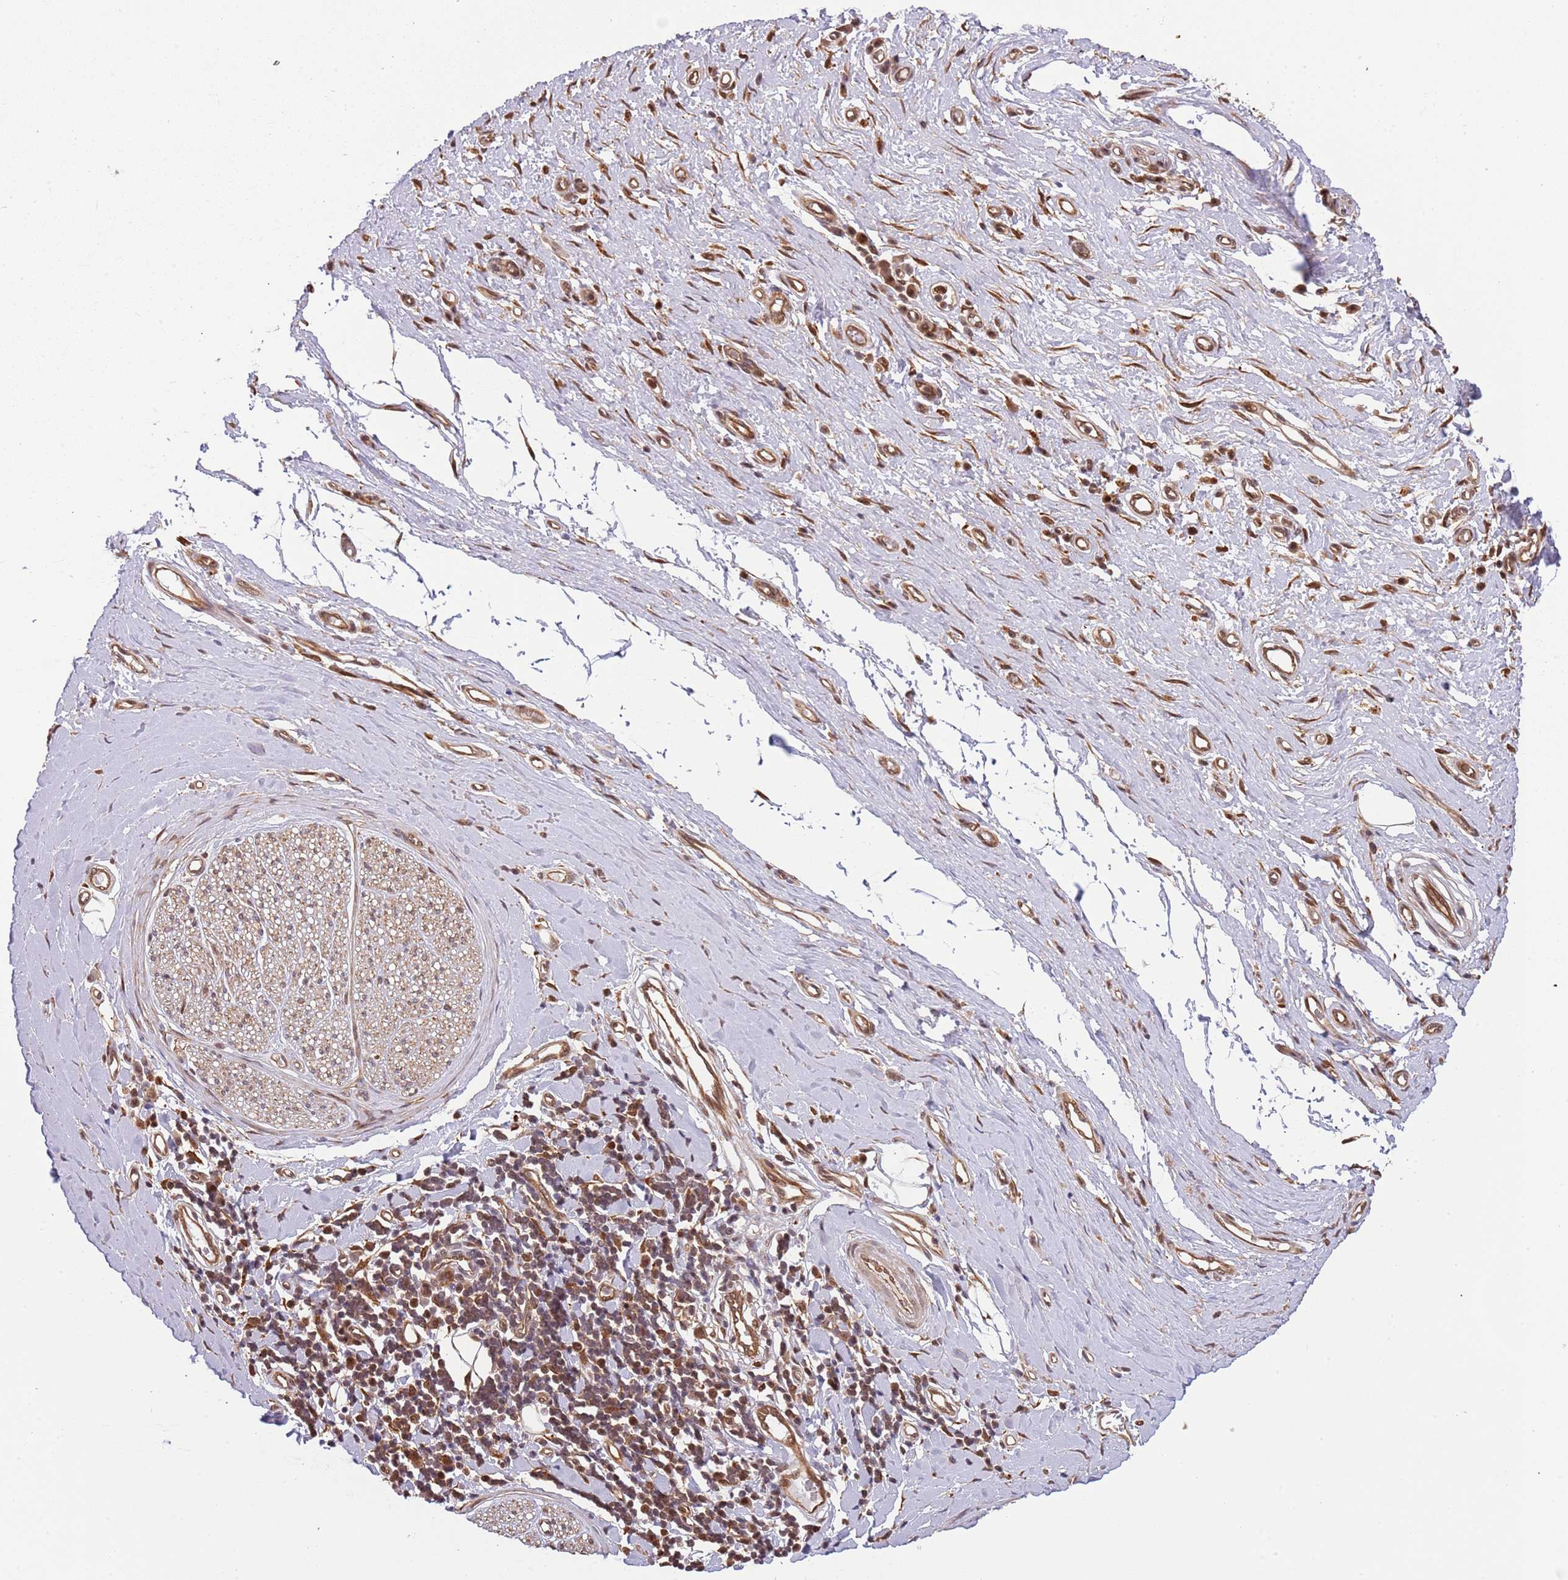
{"staining": {"intensity": "moderate", "quantity": ">75%", "location": "cytoplasmic/membranous,nuclear"}, "tissue": "adipose tissue", "cell_type": "Adipocytes", "image_type": "normal", "snomed": [{"axis": "morphology", "description": "Normal tissue, NOS"}, {"axis": "morphology", "description": "Adenocarcinoma, NOS"}, {"axis": "topography", "description": "Esophagus"}, {"axis": "topography", "description": "Stomach, upper"}, {"axis": "topography", "description": "Peripheral nerve tissue"}], "caption": "The photomicrograph displays immunohistochemical staining of benign adipose tissue. There is moderate cytoplasmic/membranous,nuclear expression is seen in about >75% of adipocytes.", "gene": "PLSCR5", "patient": {"sex": "male", "age": 62}}